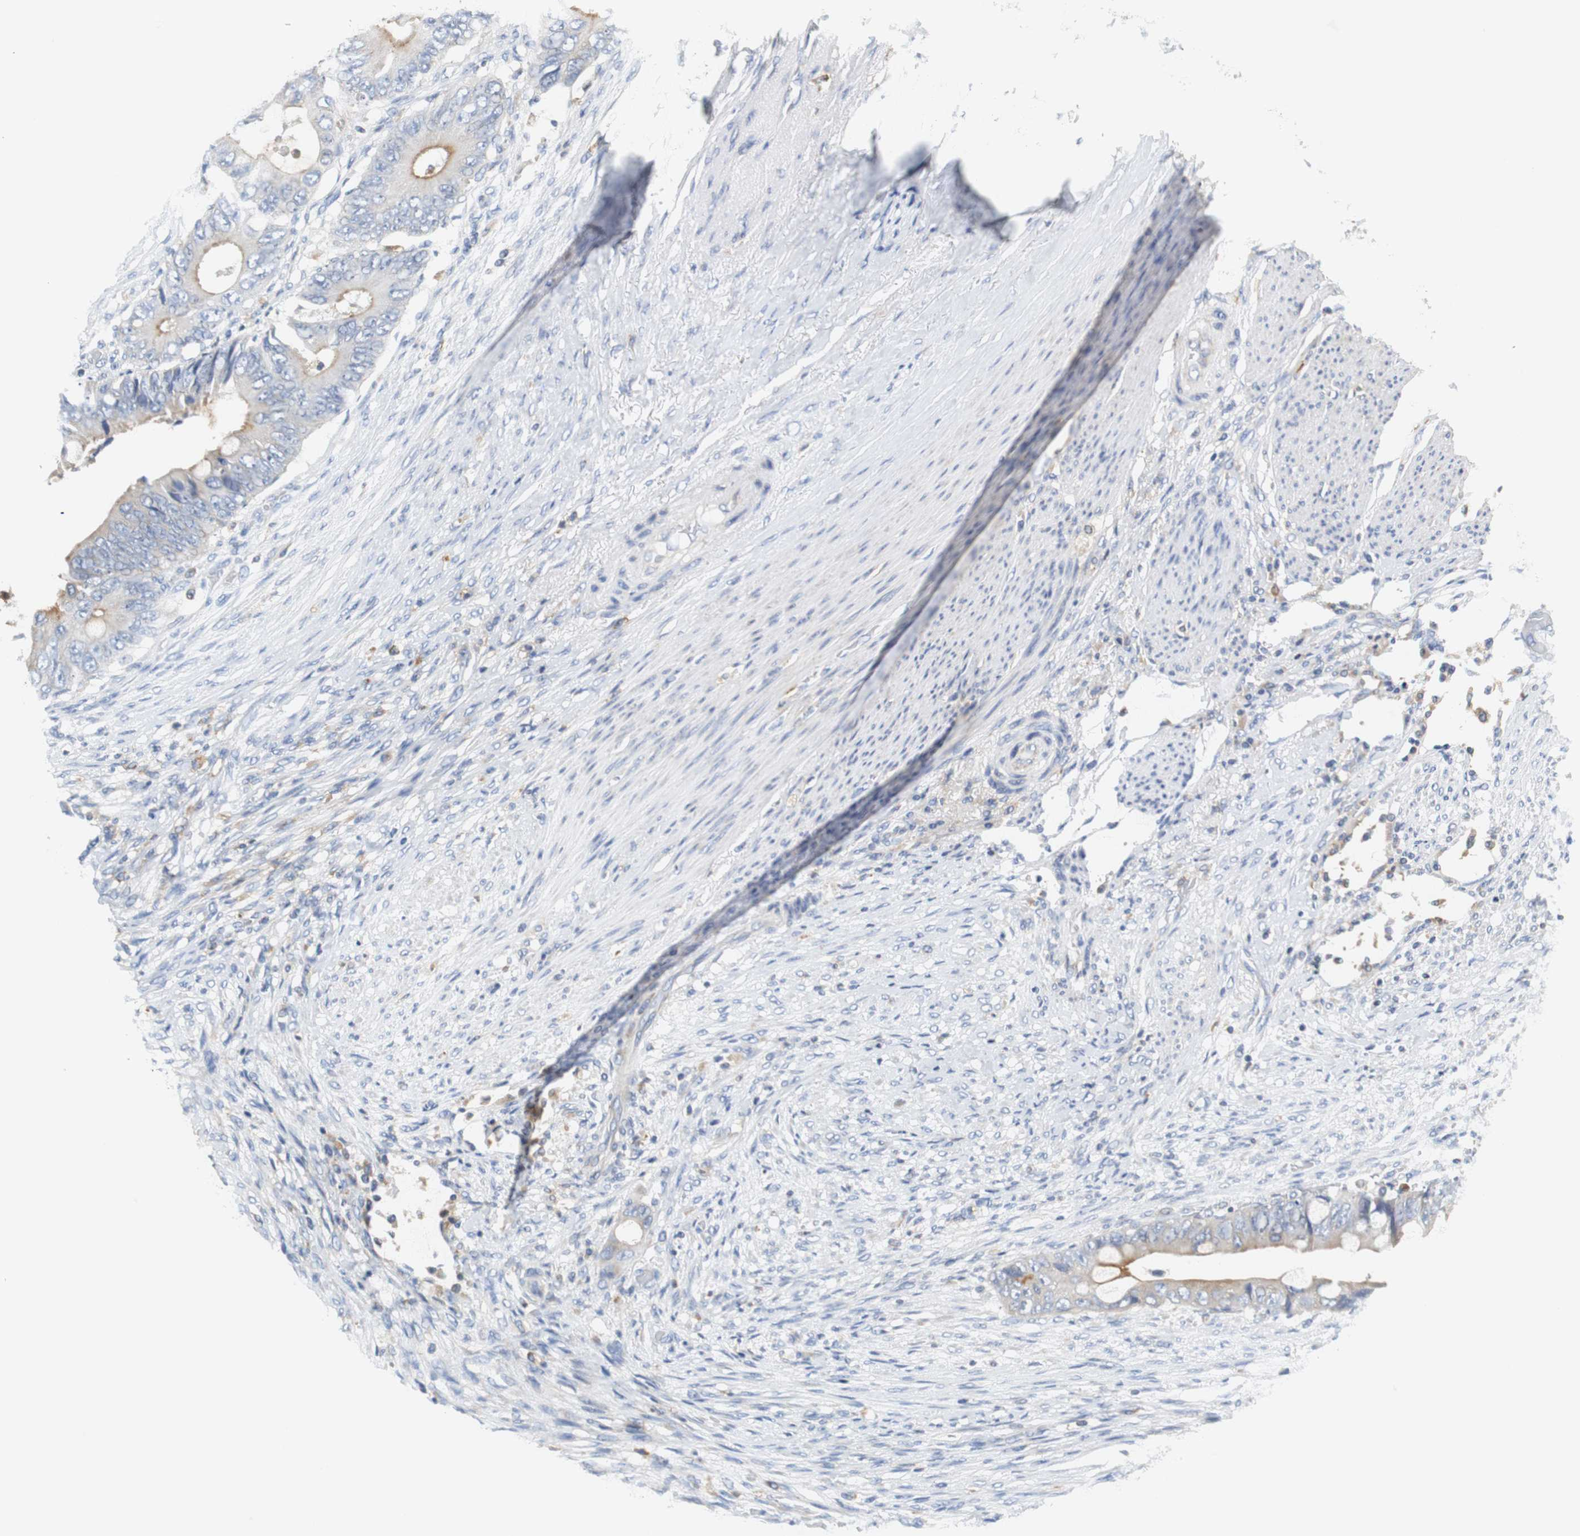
{"staining": {"intensity": "moderate", "quantity": ">75%", "location": "cytoplasmic/membranous"}, "tissue": "colorectal cancer", "cell_type": "Tumor cells", "image_type": "cancer", "snomed": [{"axis": "morphology", "description": "Adenocarcinoma, NOS"}, {"axis": "topography", "description": "Rectum"}], "caption": "This histopathology image displays immunohistochemistry staining of adenocarcinoma (colorectal), with medium moderate cytoplasmic/membranous expression in about >75% of tumor cells.", "gene": "VAMP8", "patient": {"sex": "female", "age": 77}}